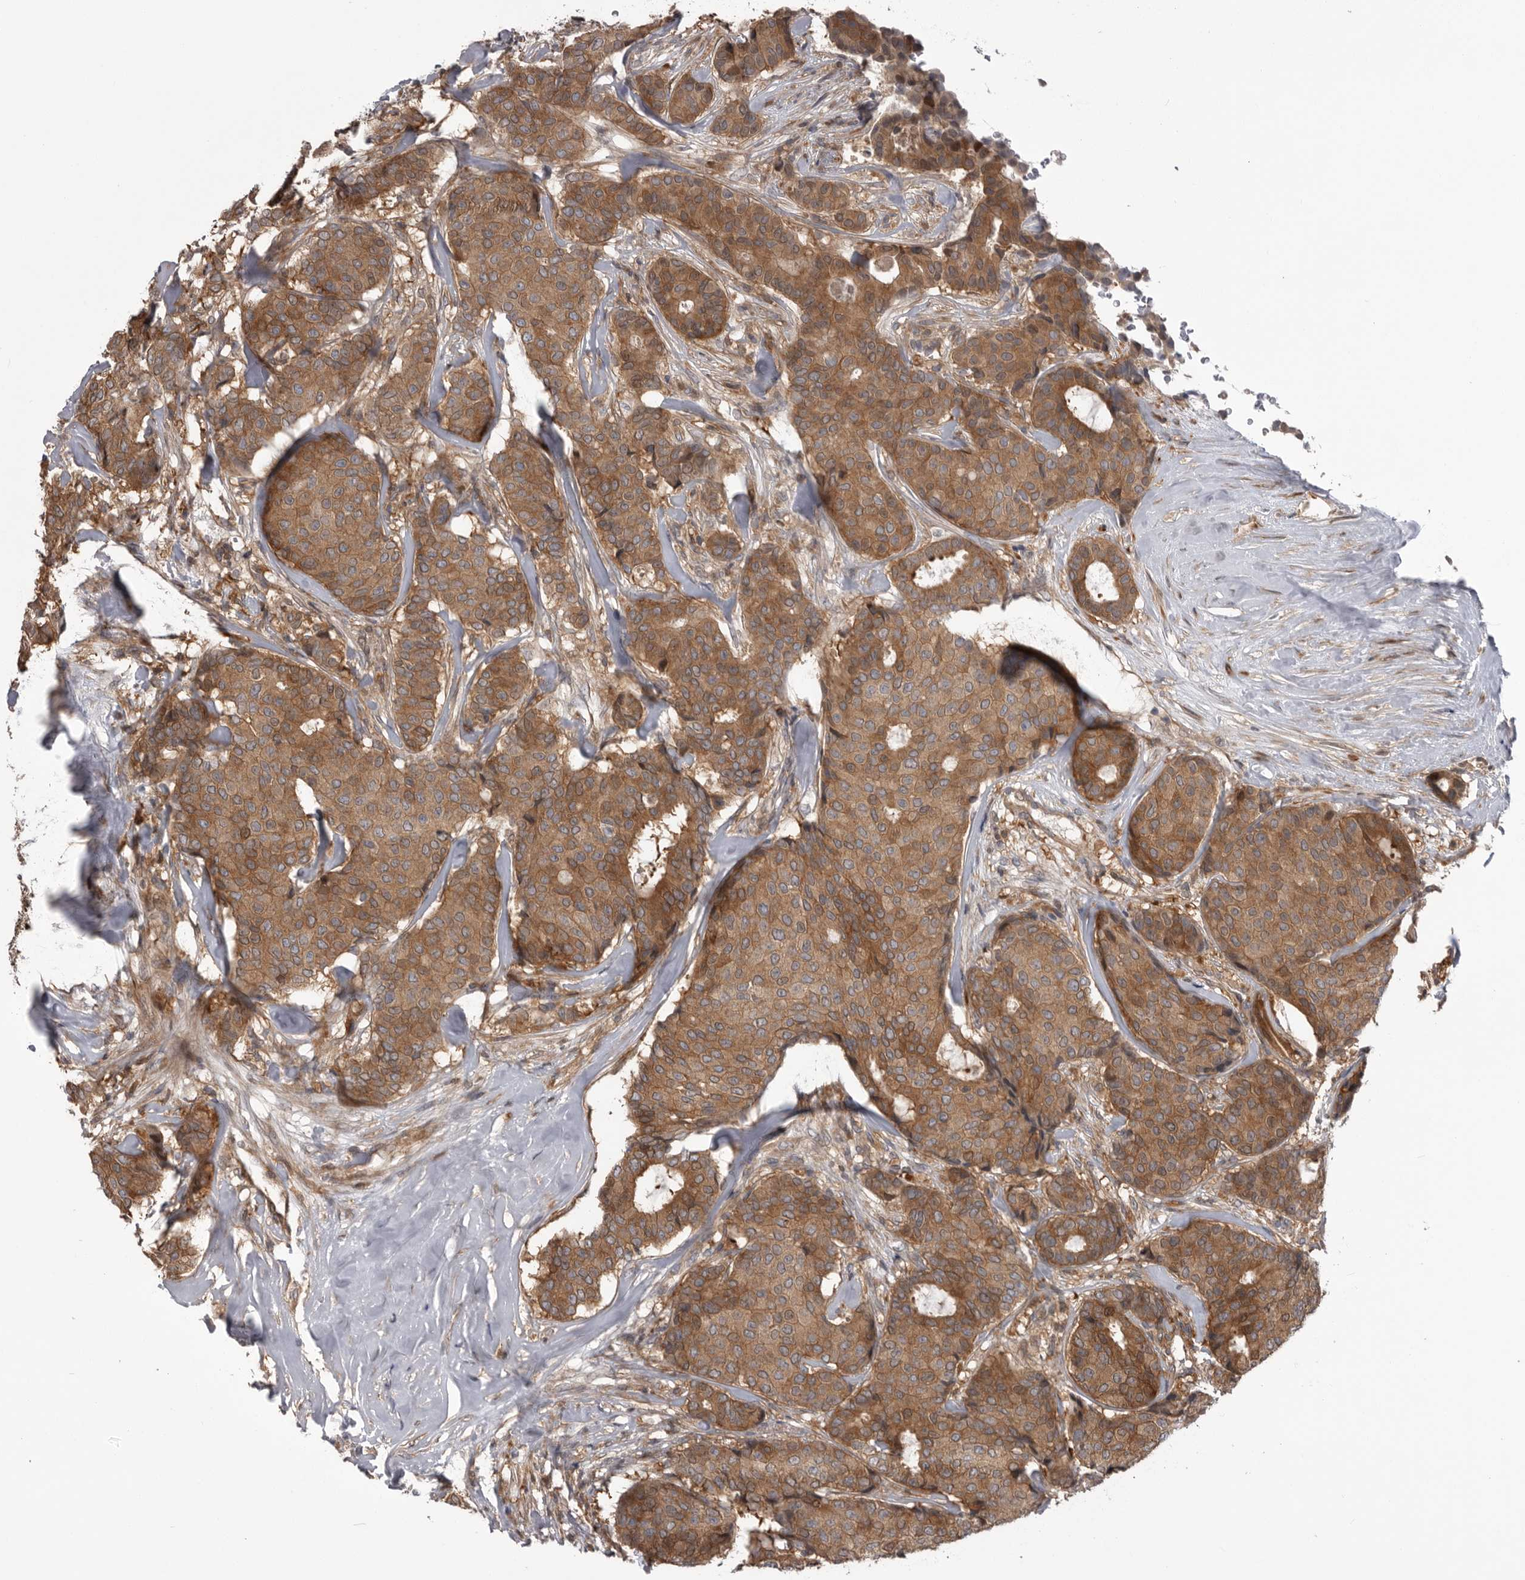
{"staining": {"intensity": "moderate", "quantity": ">75%", "location": "cytoplasmic/membranous"}, "tissue": "breast cancer", "cell_type": "Tumor cells", "image_type": "cancer", "snomed": [{"axis": "morphology", "description": "Duct carcinoma"}, {"axis": "topography", "description": "Breast"}], "caption": "The micrograph displays immunohistochemical staining of invasive ductal carcinoma (breast). There is moderate cytoplasmic/membranous expression is seen in about >75% of tumor cells. (DAB IHC, brown staining for protein, blue staining for nuclei).", "gene": "RAB3GAP2", "patient": {"sex": "female", "age": 75}}